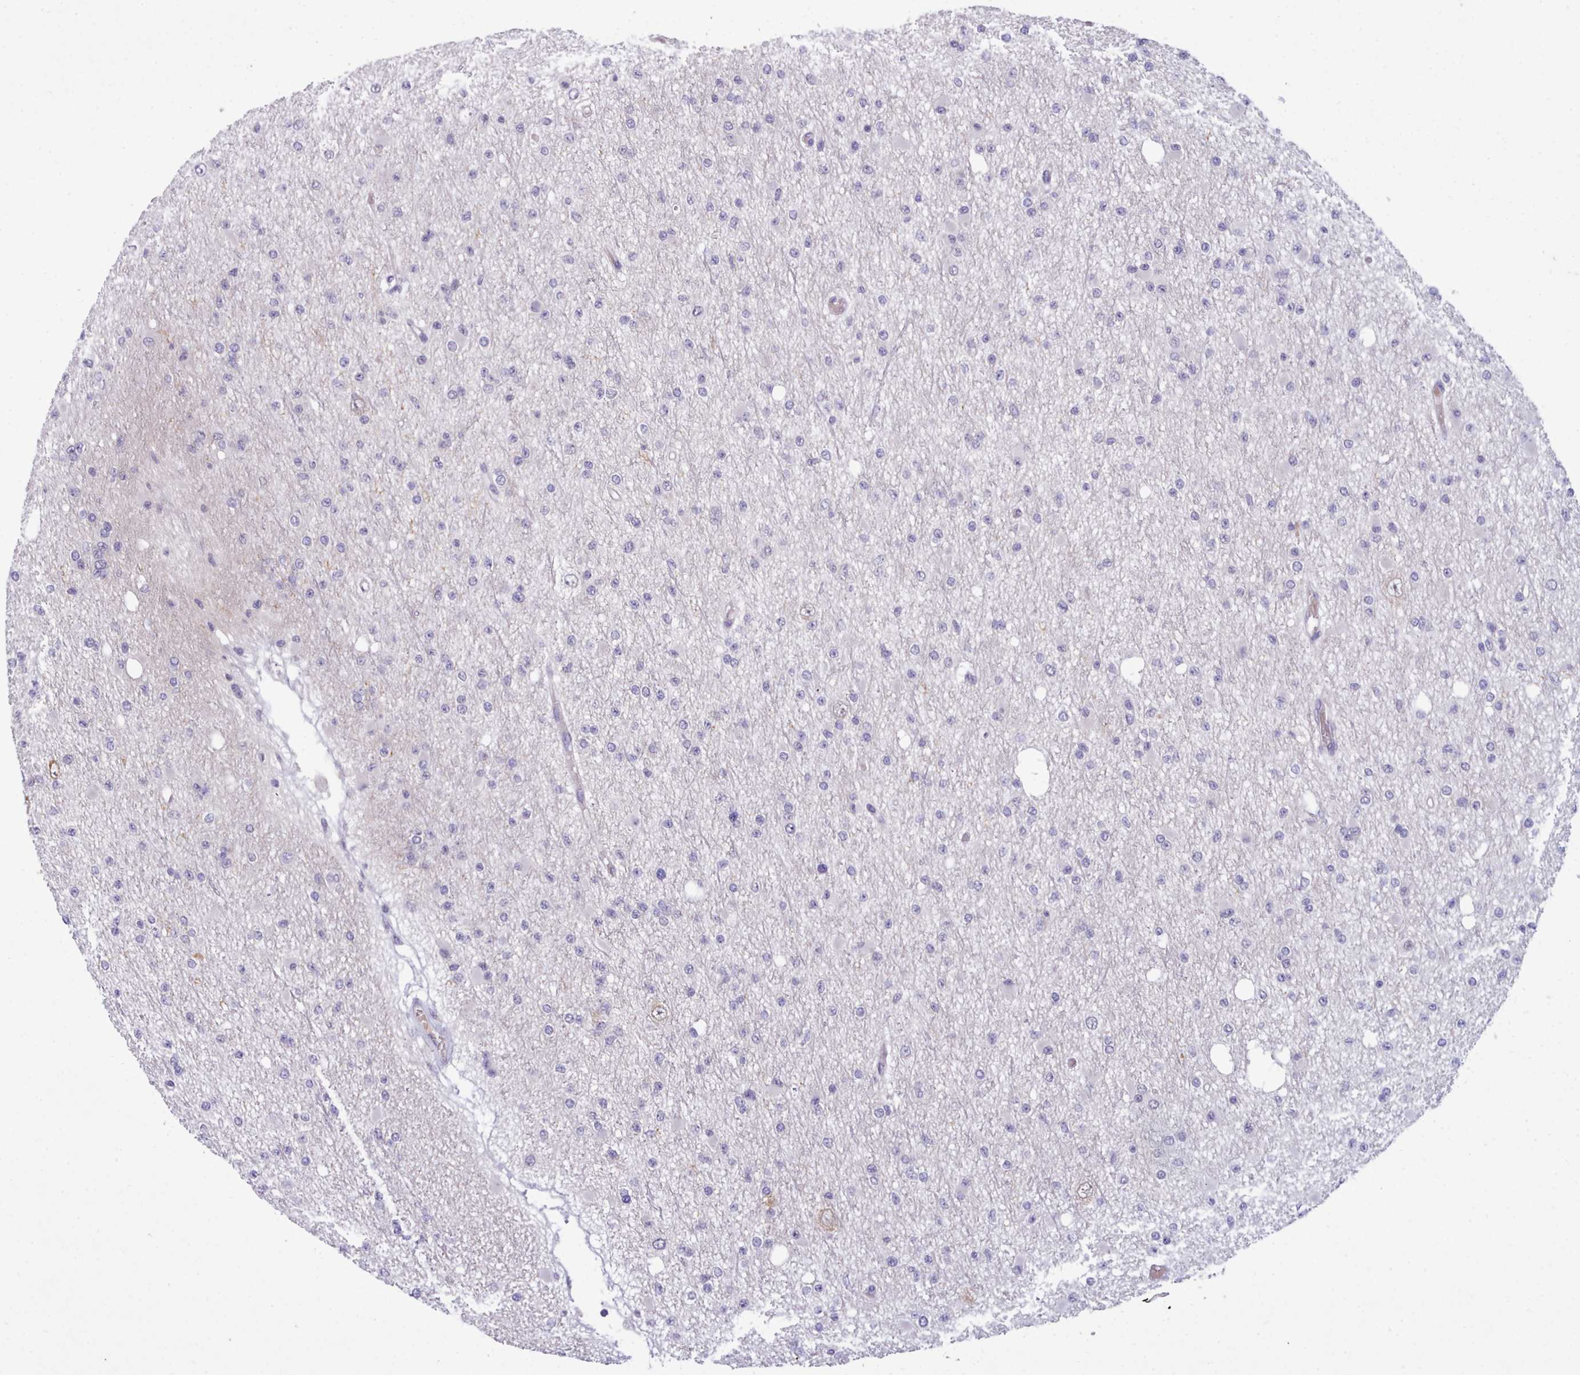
{"staining": {"intensity": "negative", "quantity": "none", "location": "none"}, "tissue": "glioma", "cell_type": "Tumor cells", "image_type": "cancer", "snomed": [{"axis": "morphology", "description": "Glioma, malignant, Low grade"}, {"axis": "topography", "description": "Brain"}], "caption": "Photomicrograph shows no significant protein staining in tumor cells of glioma.", "gene": "KCTD16", "patient": {"sex": "female", "age": 22}}